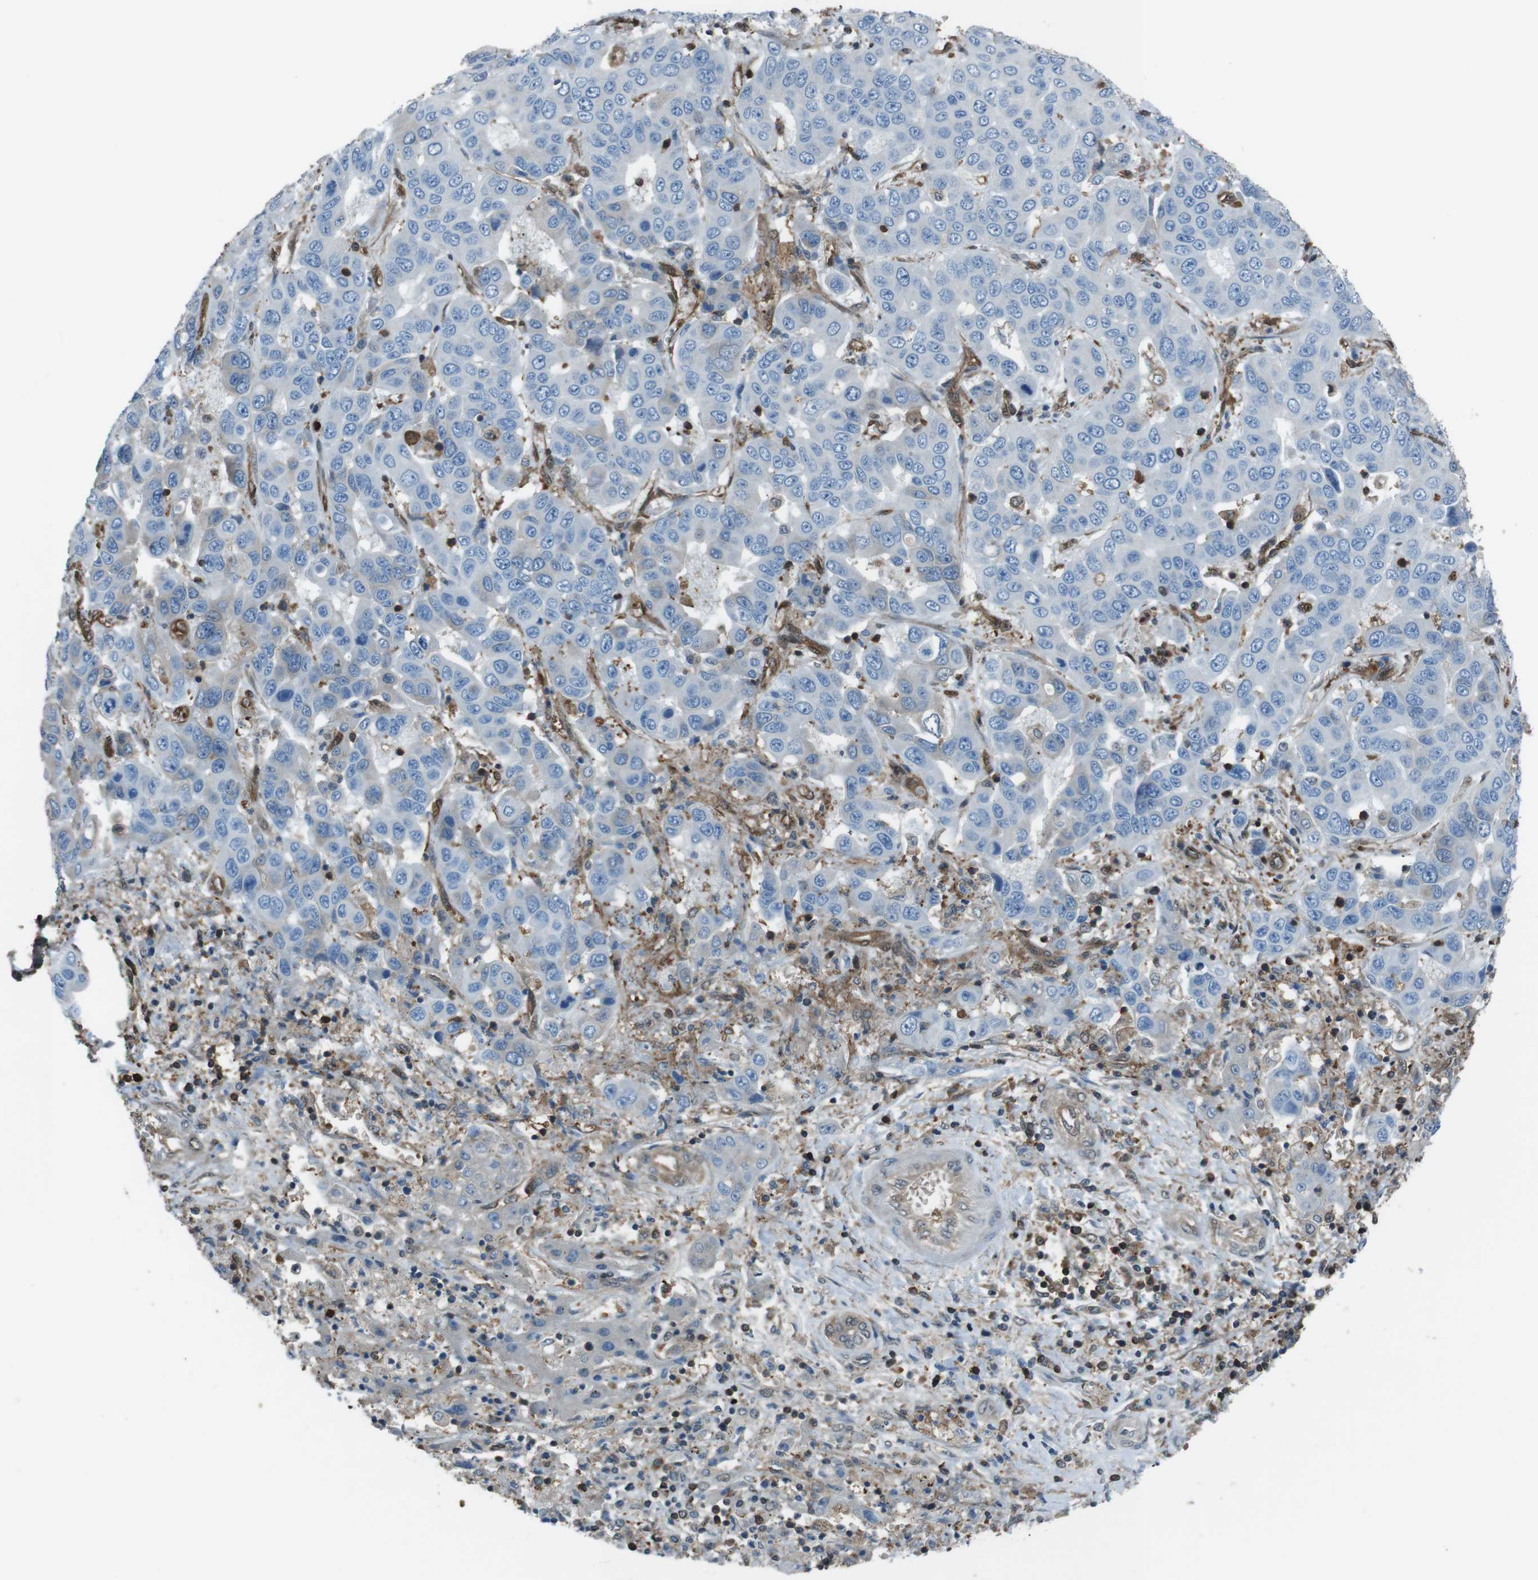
{"staining": {"intensity": "negative", "quantity": "none", "location": "none"}, "tissue": "liver cancer", "cell_type": "Tumor cells", "image_type": "cancer", "snomed": [{"axis": "morphology", "description": "Cholangiocarcinoma"}, {"axis": "topography", "description": "Liver"}], "caption": "A histopathology image of liver cancer stained for a protein reveals no brown staining in tumor cells. (DAB immunohistochemistry (IHC) with hematoxylin counter stain).", "gene": "TWSG1", "patient": {"sex": "female", "age": 52}}